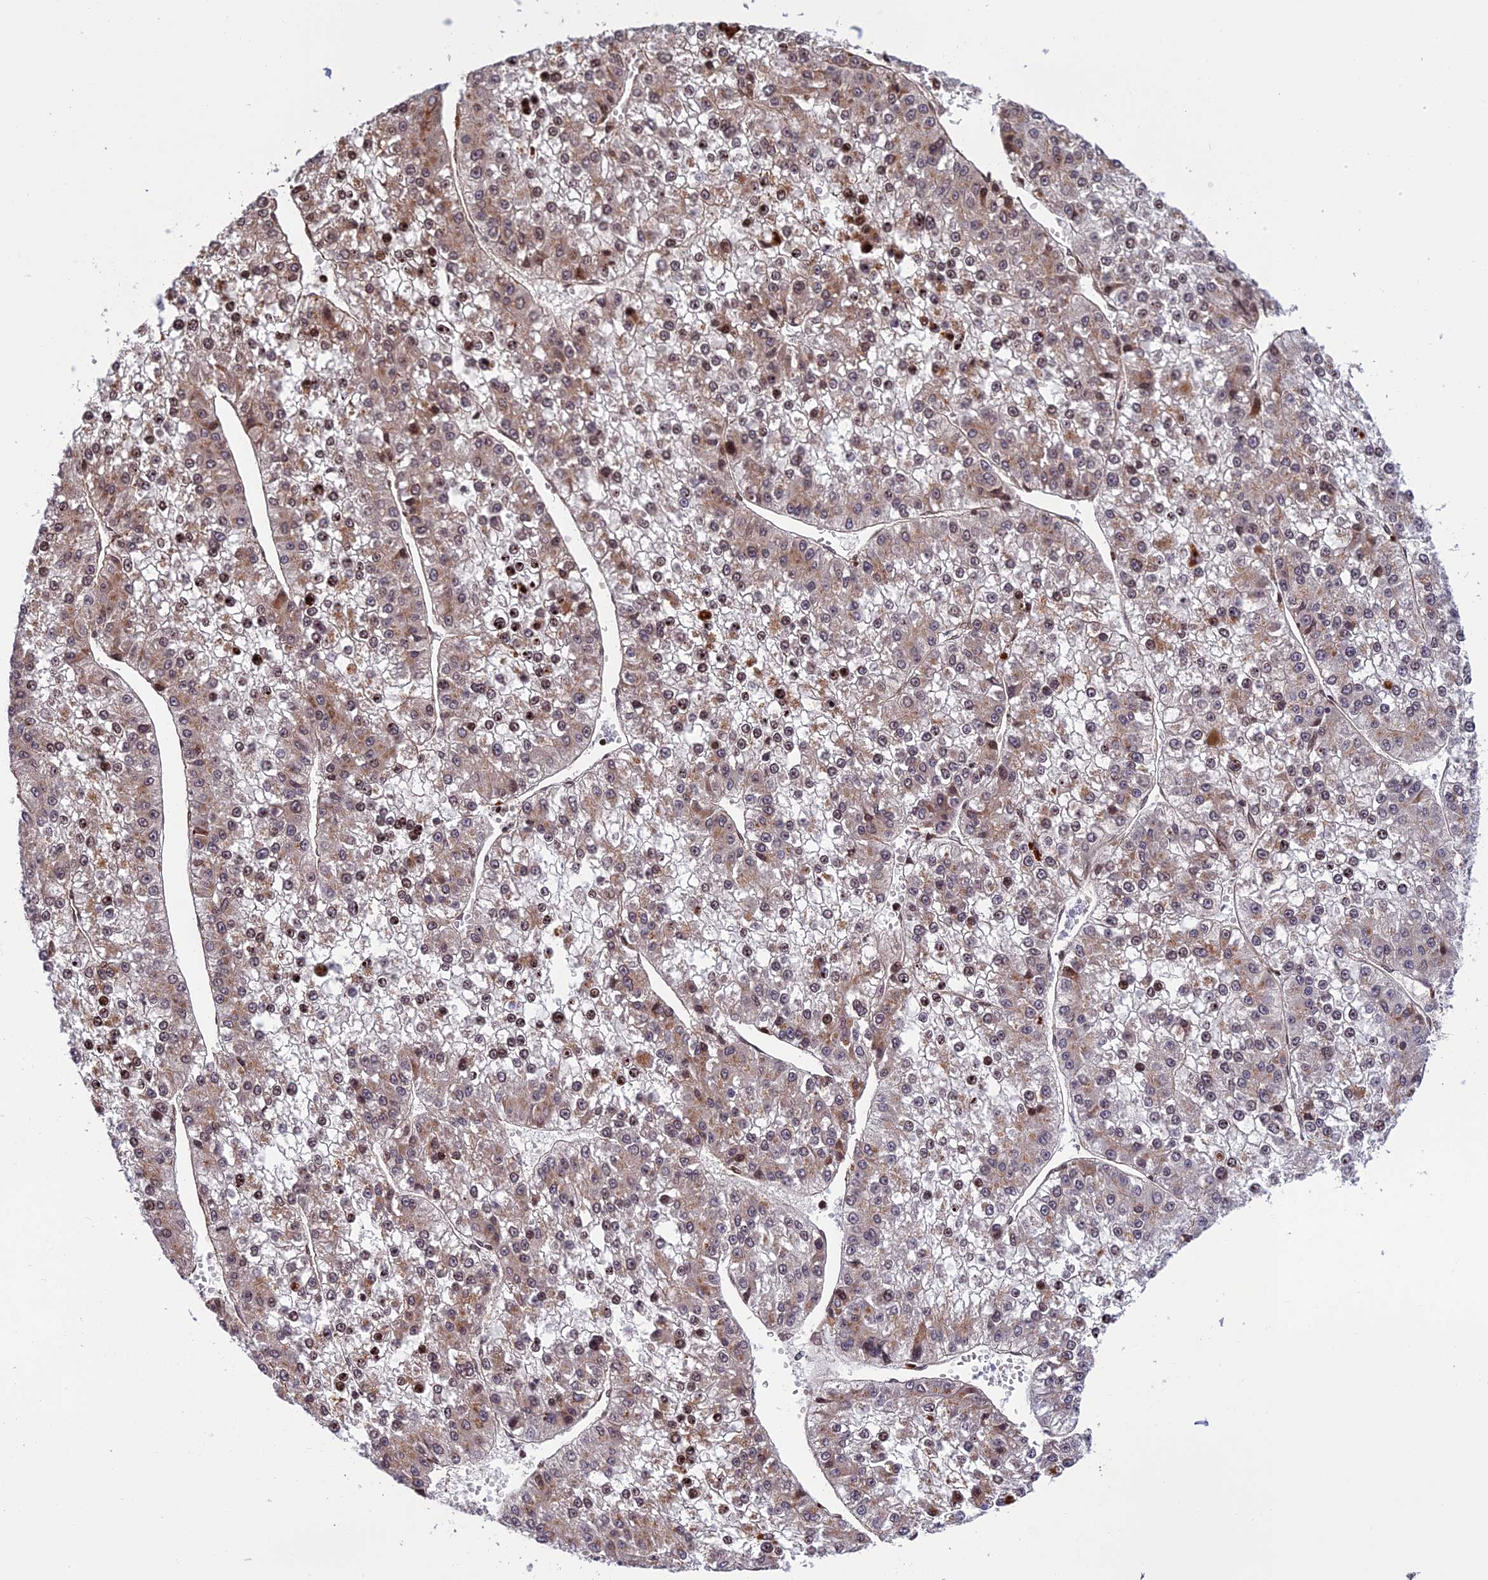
{"staining": {"intensity": "moderate", "quantity": "<25%", "location": "nuclear"}, "tissue": "liver cancer", "cell_type": "Tumor cells", "image_type": "cancer", "snomed": [{"axis": "morphology", "description": "Carcinoma, Hepatocellular, NOS"}, {"axis": "topography", "description": "Liver"}], "caption": "This photomicrograph reveals liver hepatocellular carcinoma stained with immunohistochemistry to label a protein in brown. The nuclear of tumor cells show moderate positivity for the protein. Nuclei are counter-stained blue.", "gene": "SMIM7", "patient": {"sex": "female", "age": 73}}